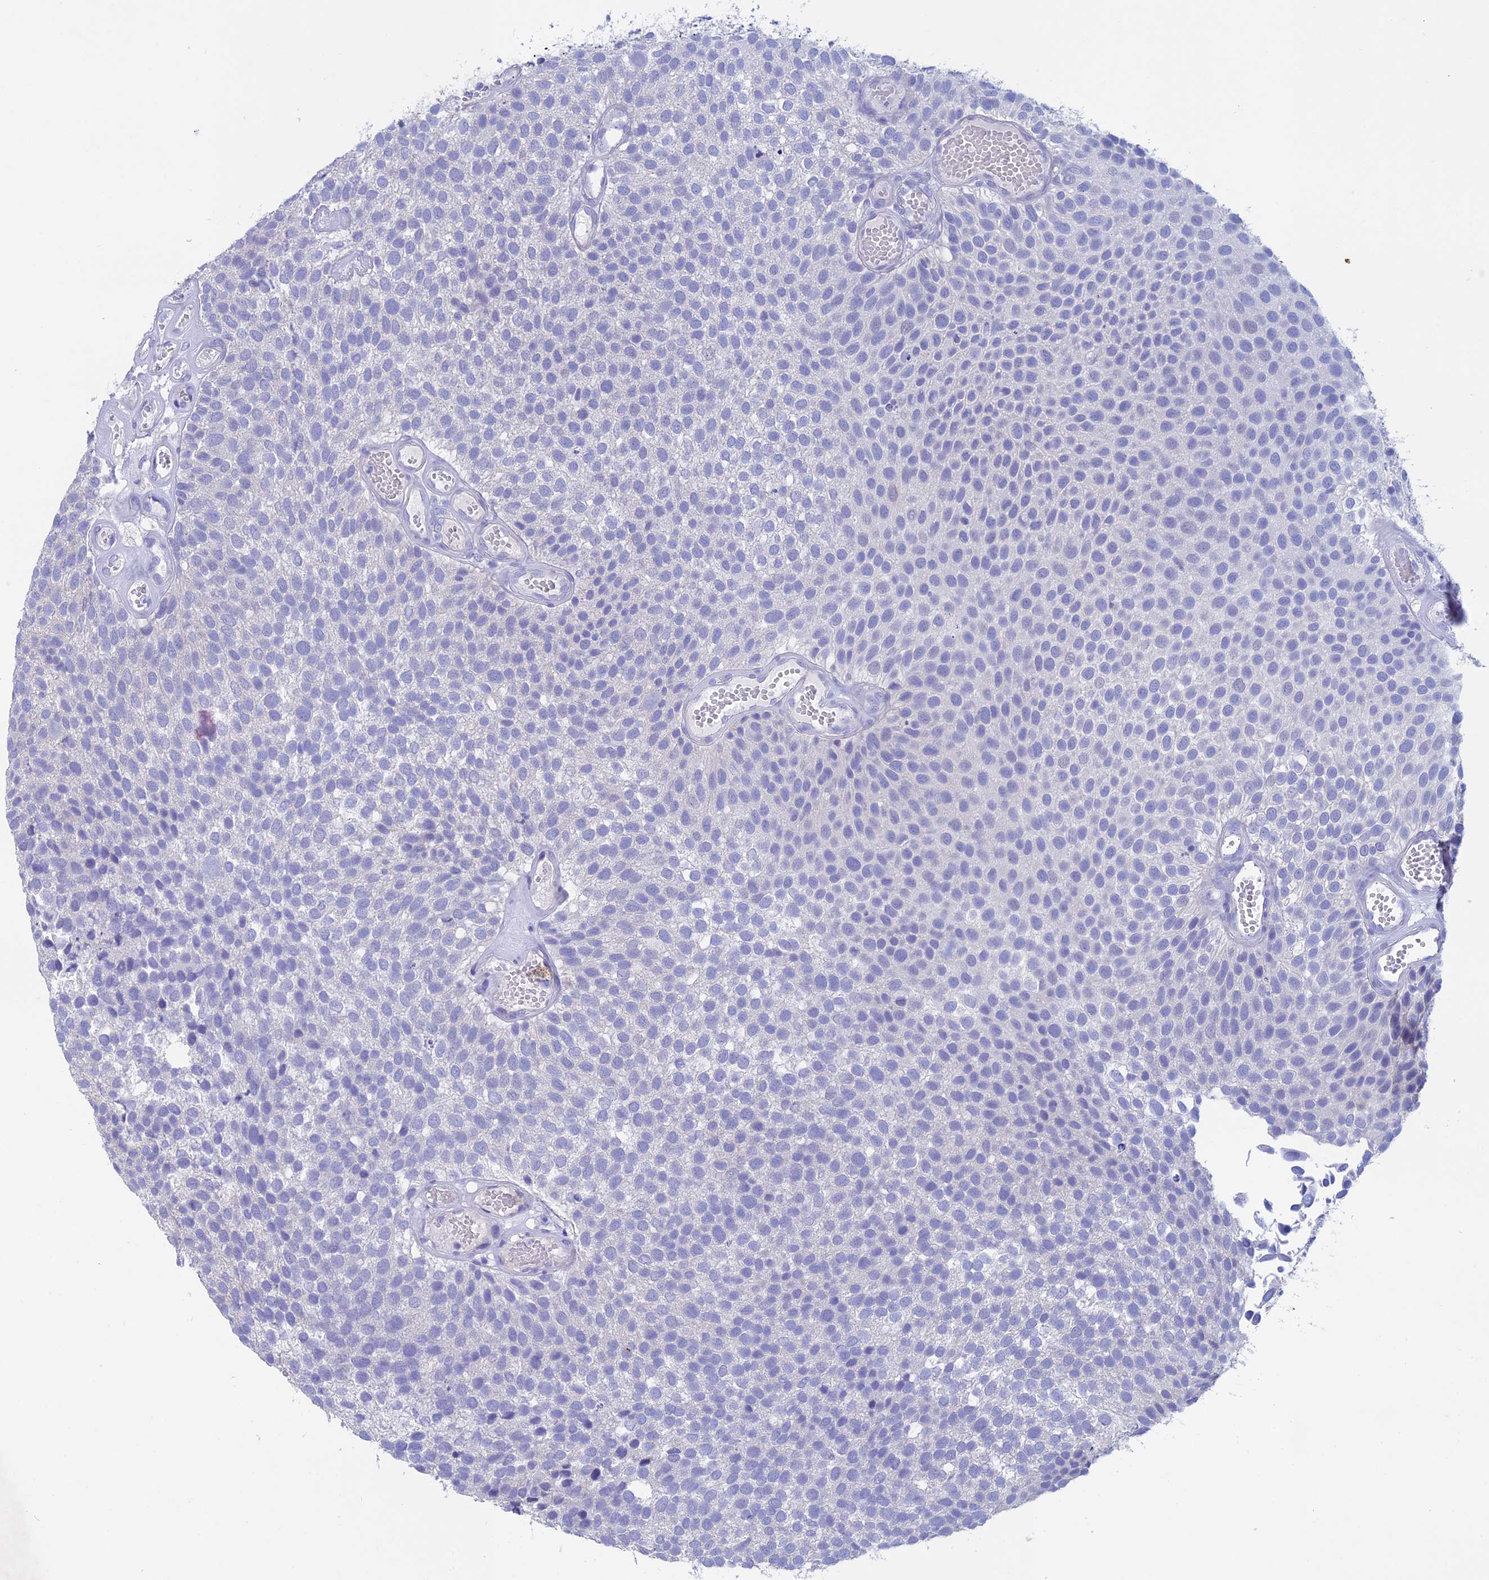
{"staining": {"intensity": "negative", "quantity": "none", "location": "none"}, "tissue": "urothelial cancer", "cell_type": "Tumor cells", "image_type": "cancer", "snomed": [{"axis": "morphology", "description": "Urothelial carcinoma, Low grade"}, {"axis": "topography", "description": "Urinary bladder"}], "caption": "The photomicrograph reveals no significant expression in tumor cells of urothelial cancer.", "gene": "BTBD19", "patient": {"sex": "male", "age": 89}}